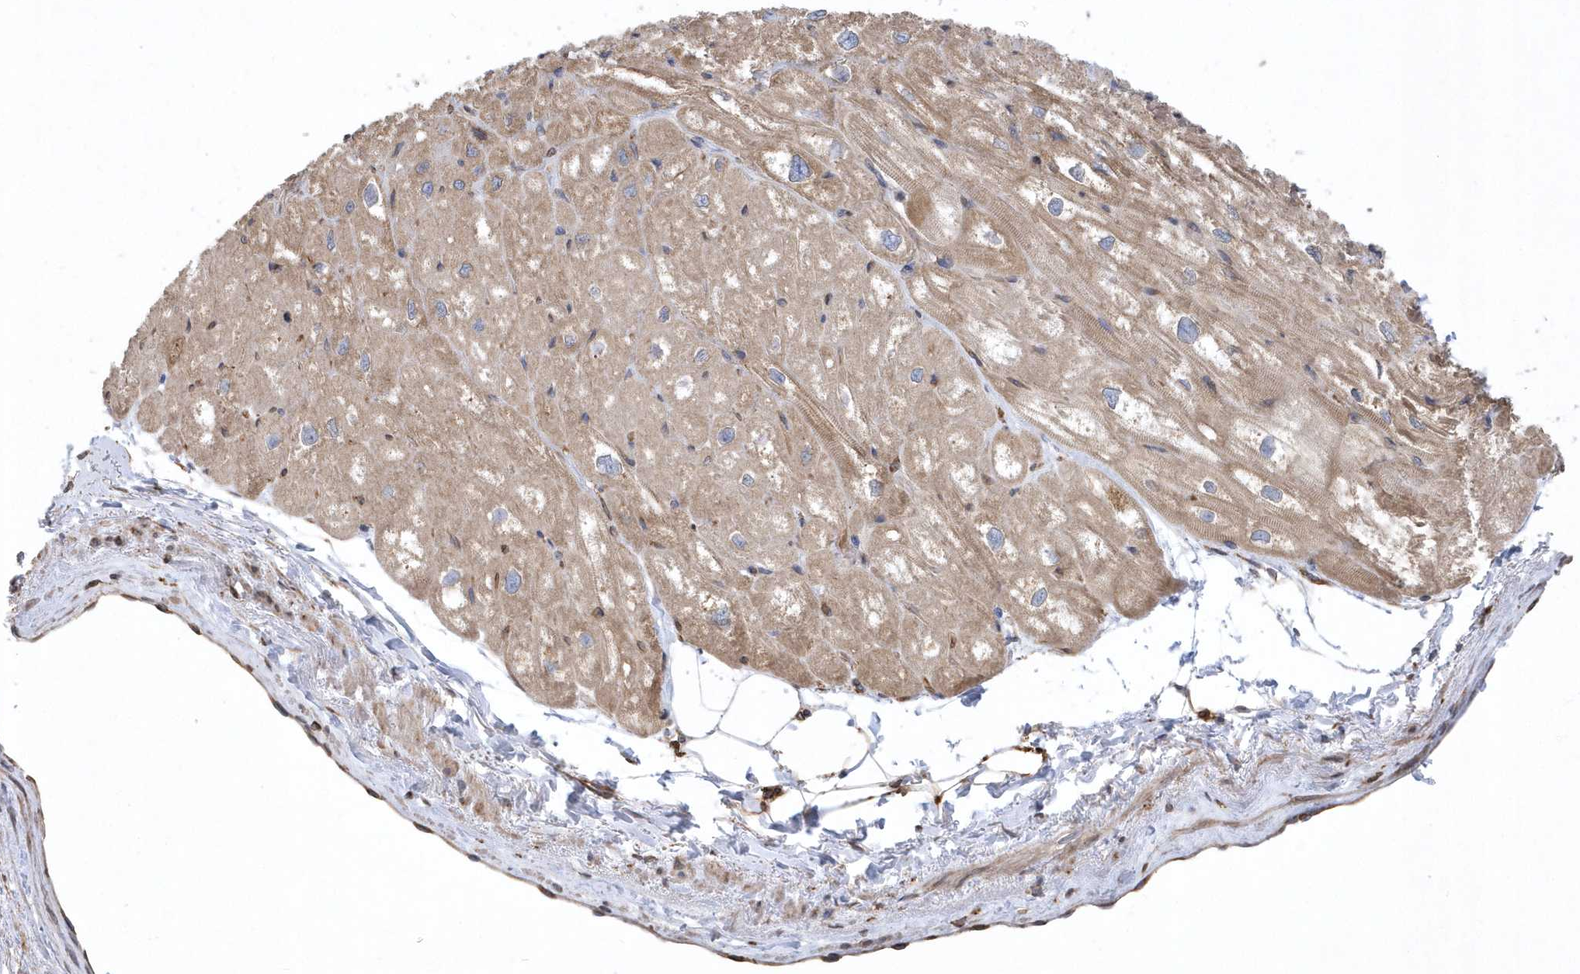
{"staining": {"intensity": "weak", "quantity": ">75%", "location": "cytoplasmic/membranous"}, "tissue": "heart muscle", "cell_type": "Cardiomyocytes", "image_type": "normal", "snomed": [{"axis": "morphology", "description": "Normal tissue, NOS"}, {"axis": "topography", "description": "Heart"}], "caption": "High-magnification brightfield microscopy of normal heart muscle stained with DAB (brown) and counterstained with hematoxylin (blue). cardiomyocytes exhibit weak cytoplasmic/membranous positivity is appreciated in approximately>75% of cells. (DAB (3,3'-diaminobenzidine) IHC, brown staining for protein, blue staining for nuclei).", "gene": "VAMP7", "patient": {"sex": "male", "age": 50}}